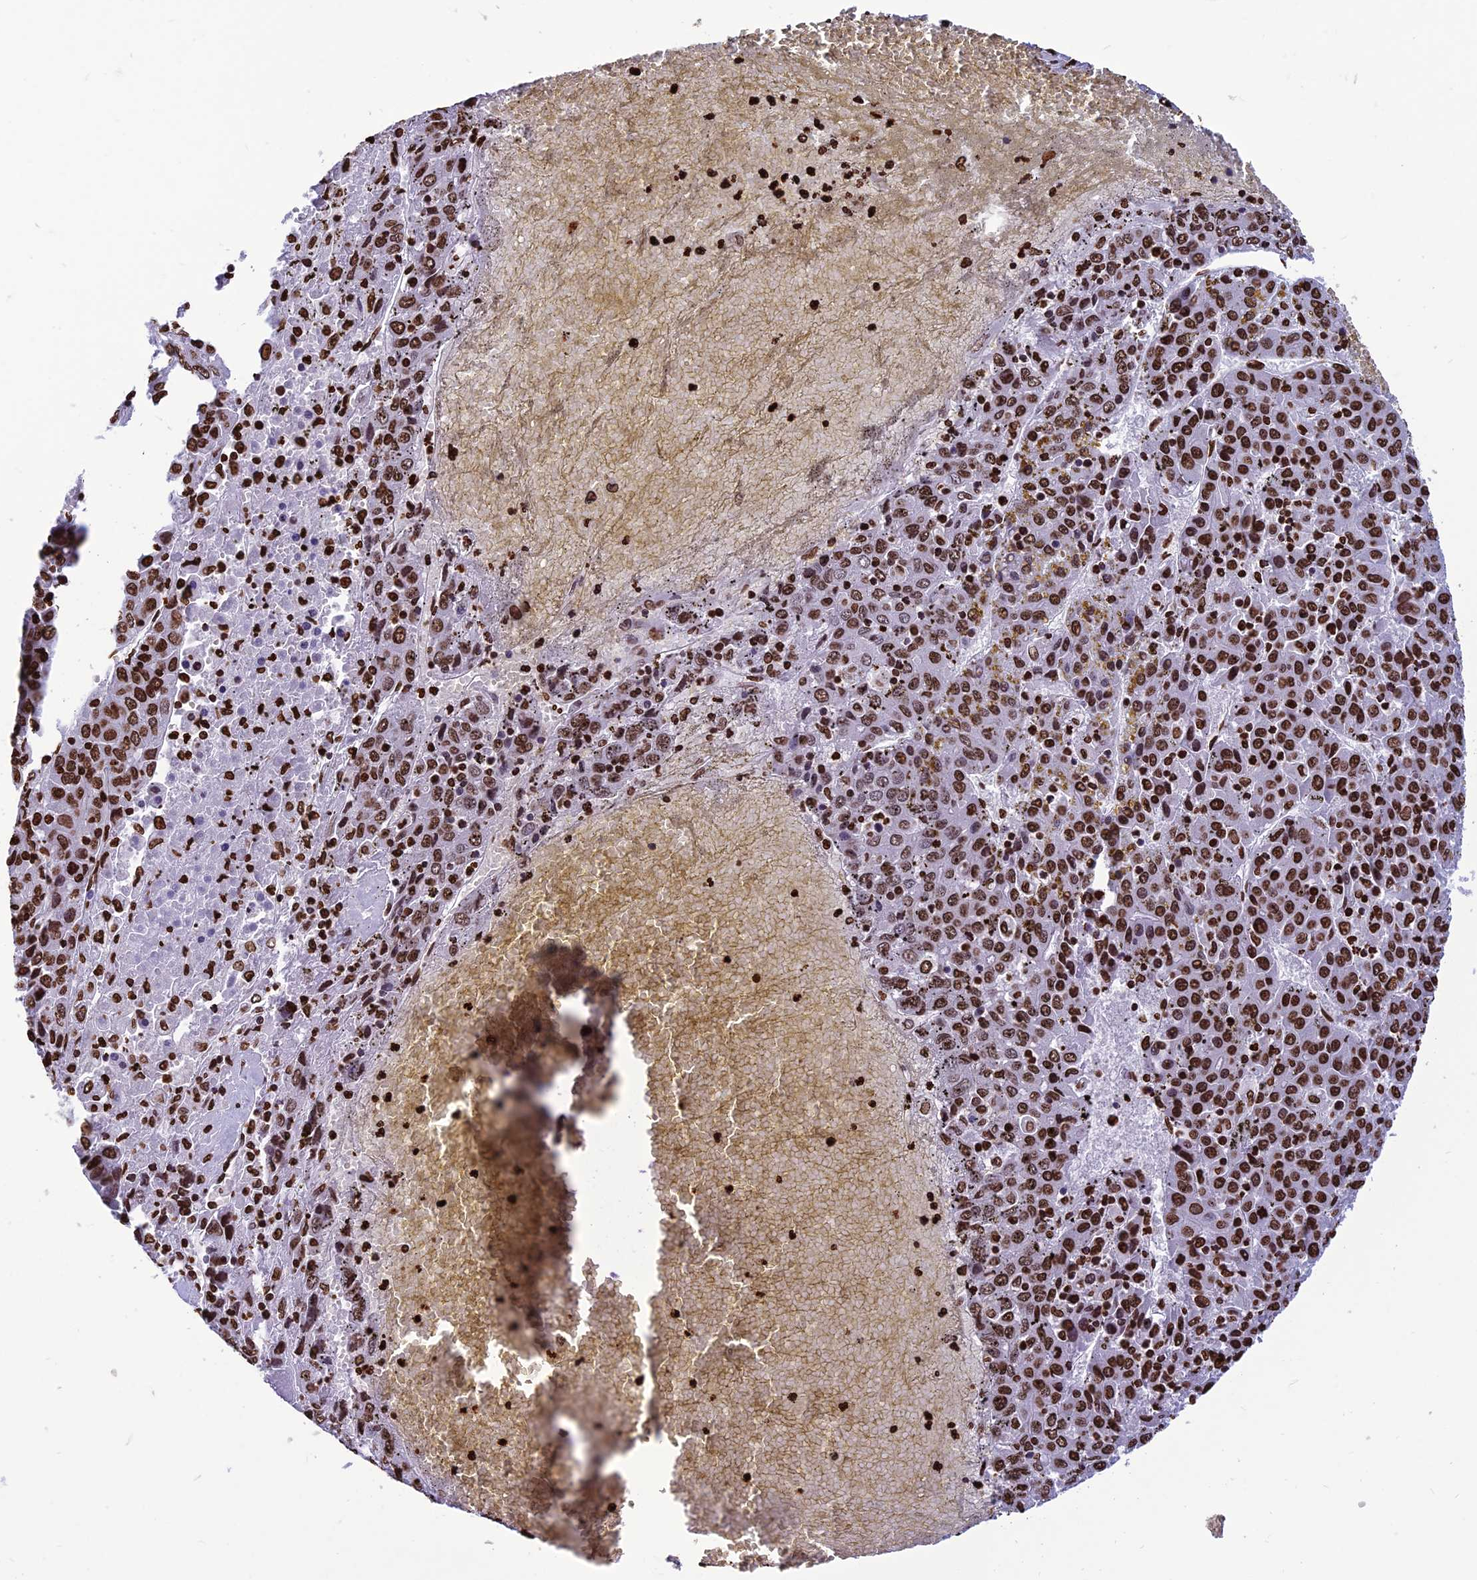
{"staining": {"intensity": "strong", "quantity": ">75%", "location": "nuclear"}, "tissue": "liver cancer", "cell_type": "Tumor cells", "image_type": "cancer", "snomed": [{"axis": "morphology", "description": "Carcinoma, Hepatocellular, NOS"}, {"axis": "topography", "description": "Liver"}], "caption": "Protein staining by immunohistochemistry (IHC) exhibits strong nuclear staining in approximately >75% of tumor cells in liver cancer (hepatocellular carcinoma).", "gene": "AKAP17A", "patient": {"sex": "female", "age": 53}}